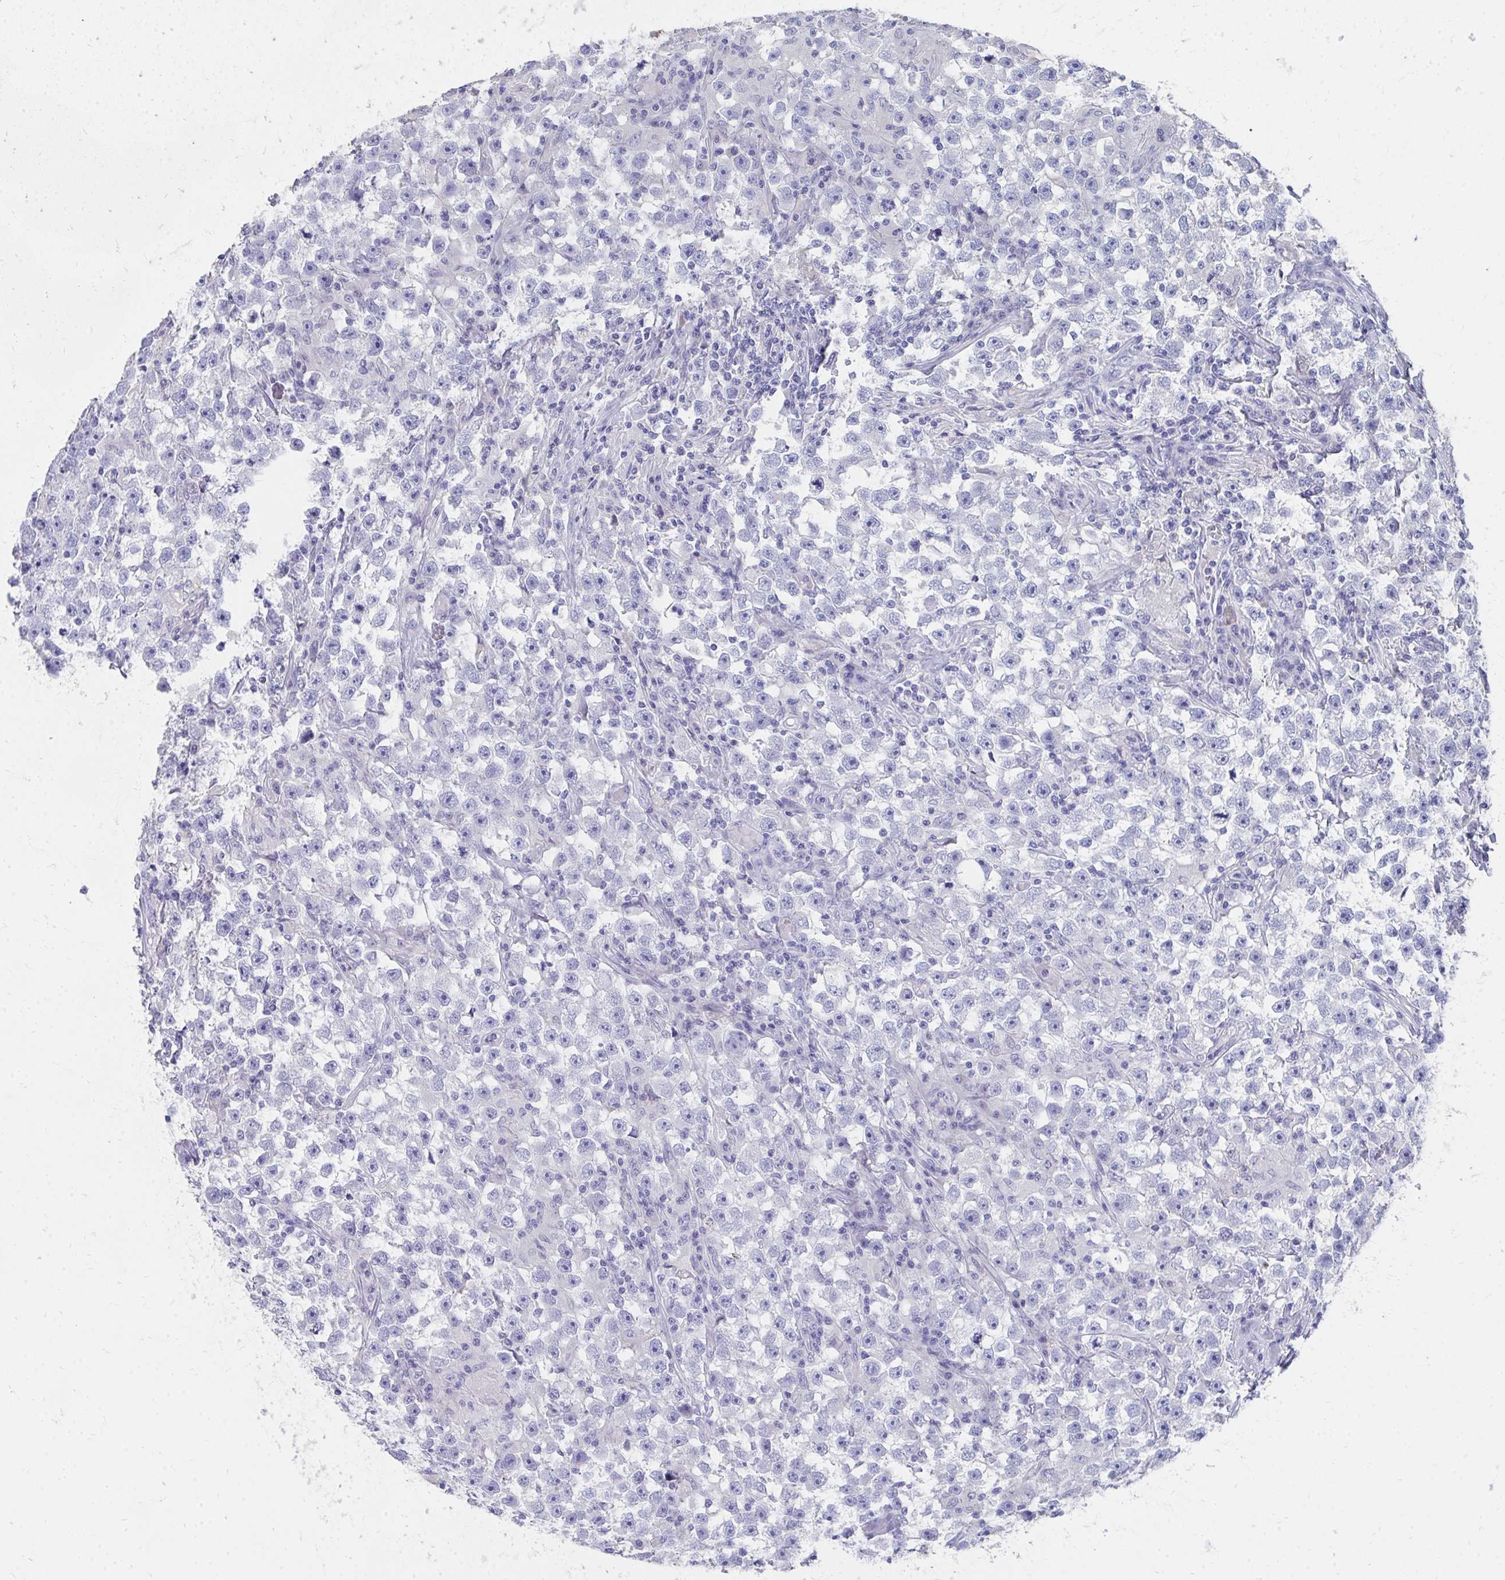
{"staining": {"intensity": "negative", "quantity": "none", "location": "none"}, "tissue": "testis cancer", "cell_type": "Tumor cells", "image_type": "cancer", "snomed": [{"axis": "morphology", "description": "Seminoma, NOS"}, {"axis": "topography", "description": "Testis"}], "caption": "Immunohistochemistry of seminoma (testis) exhibits no positivity in tumor cells.", "gene": "HGD", "patient": {"sex": "male", "age": 33}}